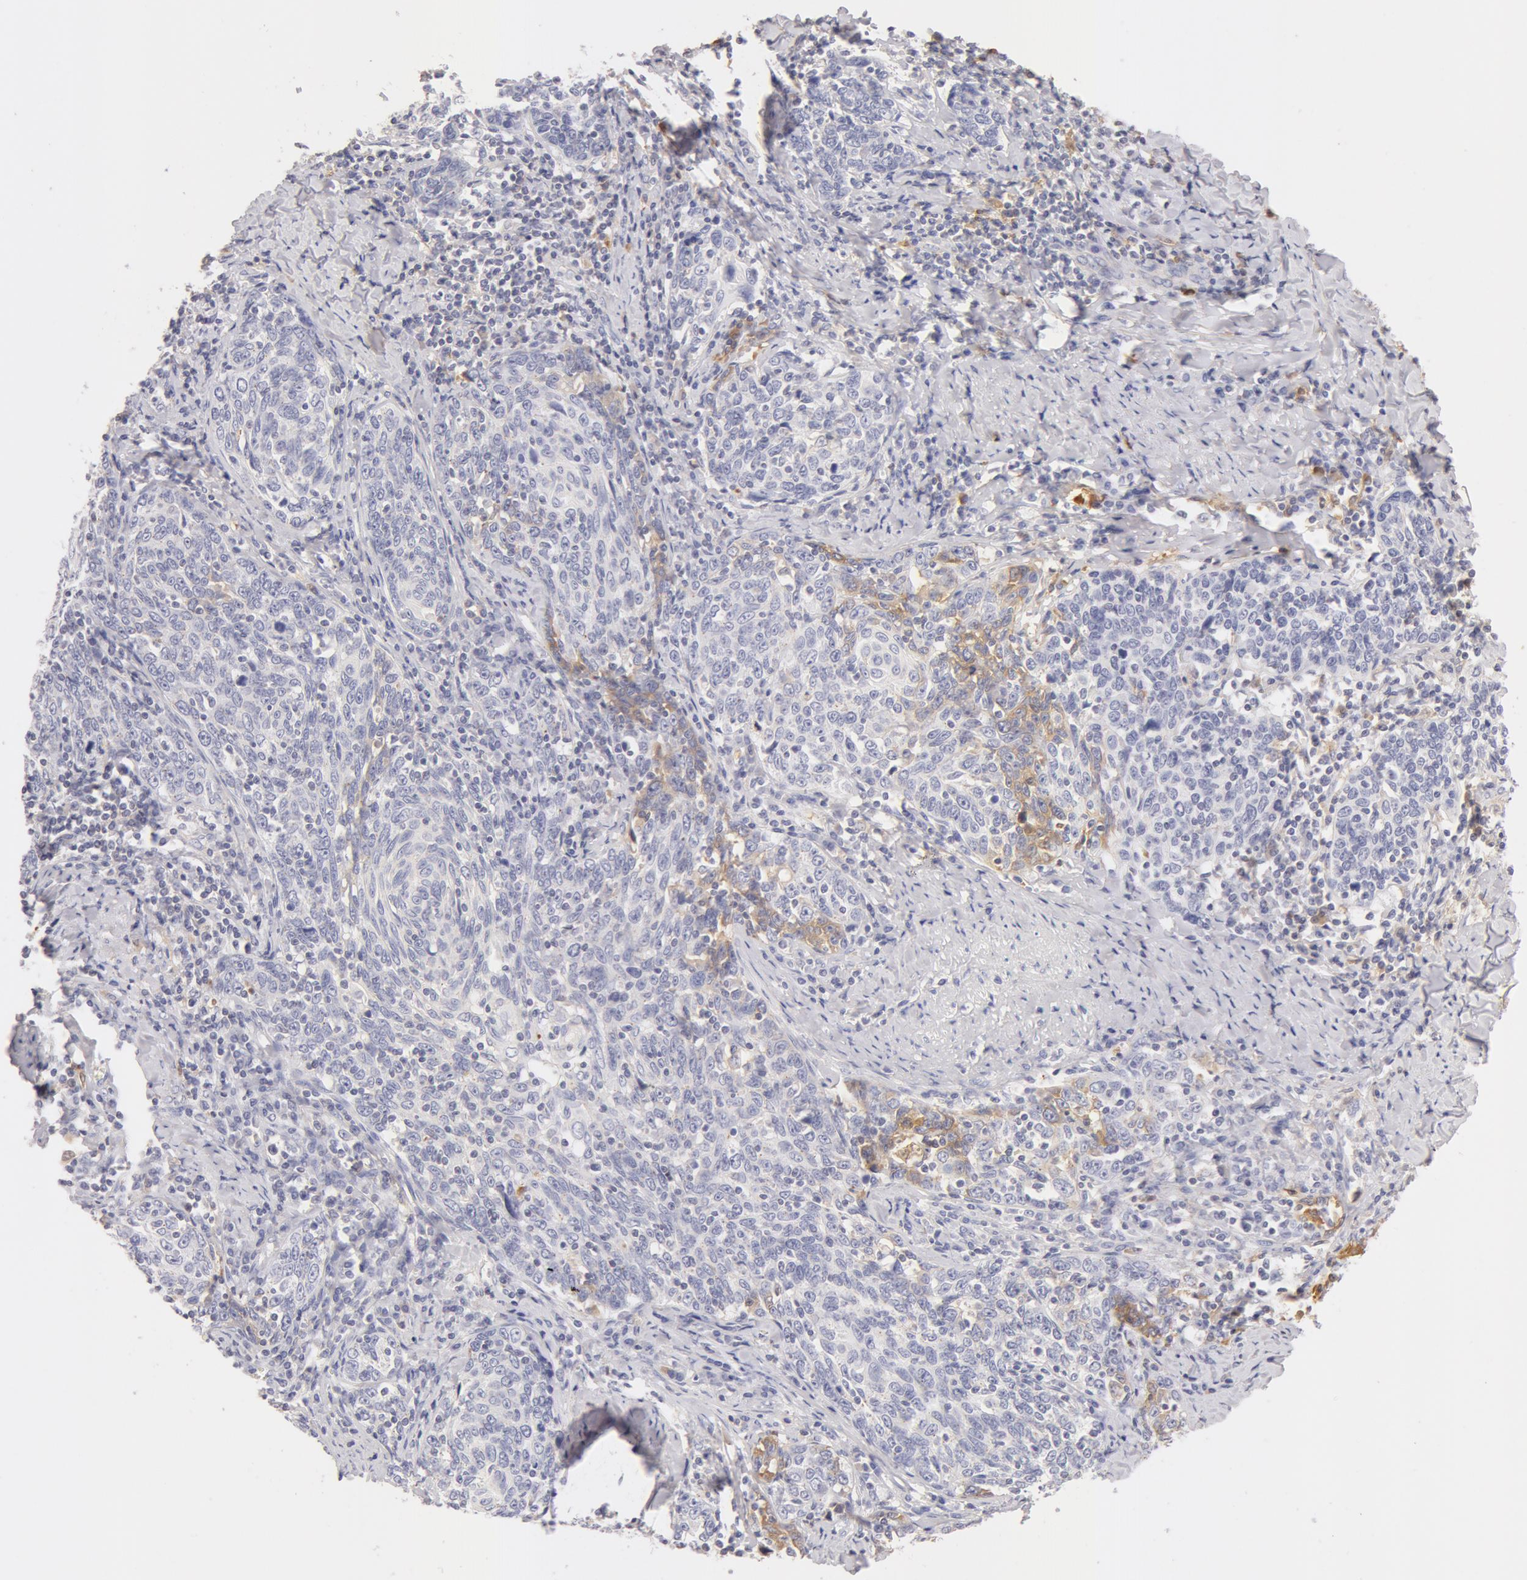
{"staining": {"intensity": "weak", "quantity": "<25%", "location": "cytoplasmic/membranous"}, "tissue": "cervical cancer", "cell_type": "Tumor cells", "image_type": "cancer", "snomed": [{"axis": "morphology", "description": "Squamous cell carcinoma, NOS"}, {"axis": "topography", "description": "Cervix"}], "caption": "DAB (3,3'-diaminobenzidine) immunohistochemical staining of cervical cancer reveals no significant expression in tumor cells.", "gene": "GC", "patient": {"sex": "female", "age": 41}}